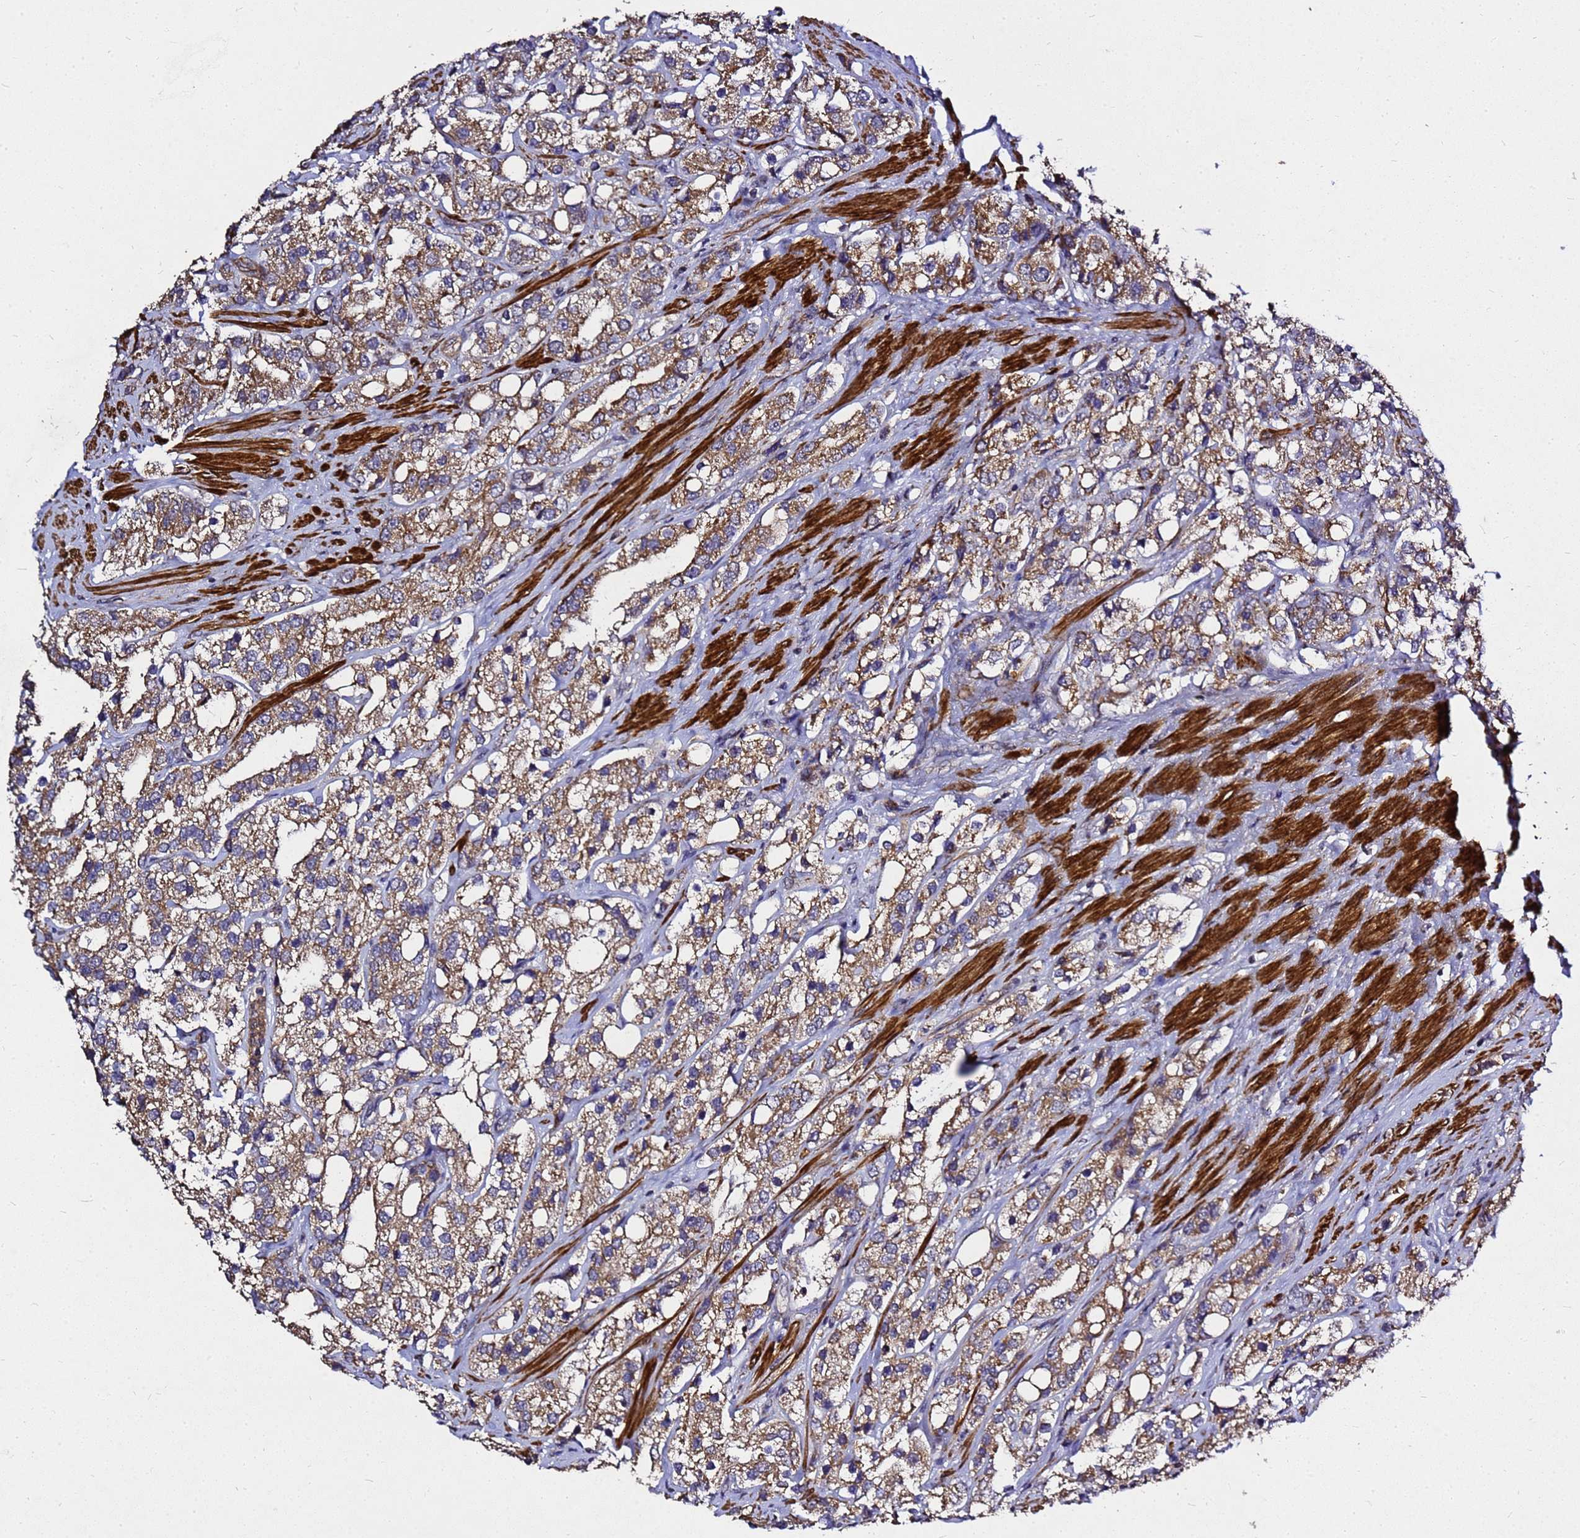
{"staining": {"intensity": "moderate", "quantity": ">75%", "location": "cytoplasmic/membranous"}, "tissue": "prostate cancer", "cell_type": "Tumor cells", "image_type": "cancer", "snomed": [{"axis": "morphology", "description": "Adenocarcinoma, NOS"}, {"axis": "topography", "description": "Prostate"}], "caption": "There is medium levels of moderate cytoplasmic/membranous expression in tumor cells of prostate cancer, as demonstrated by immunohistochemical staining (brown color).", "gene": "RSPRY1", "patient": {"sex": "male", "age": 79}}